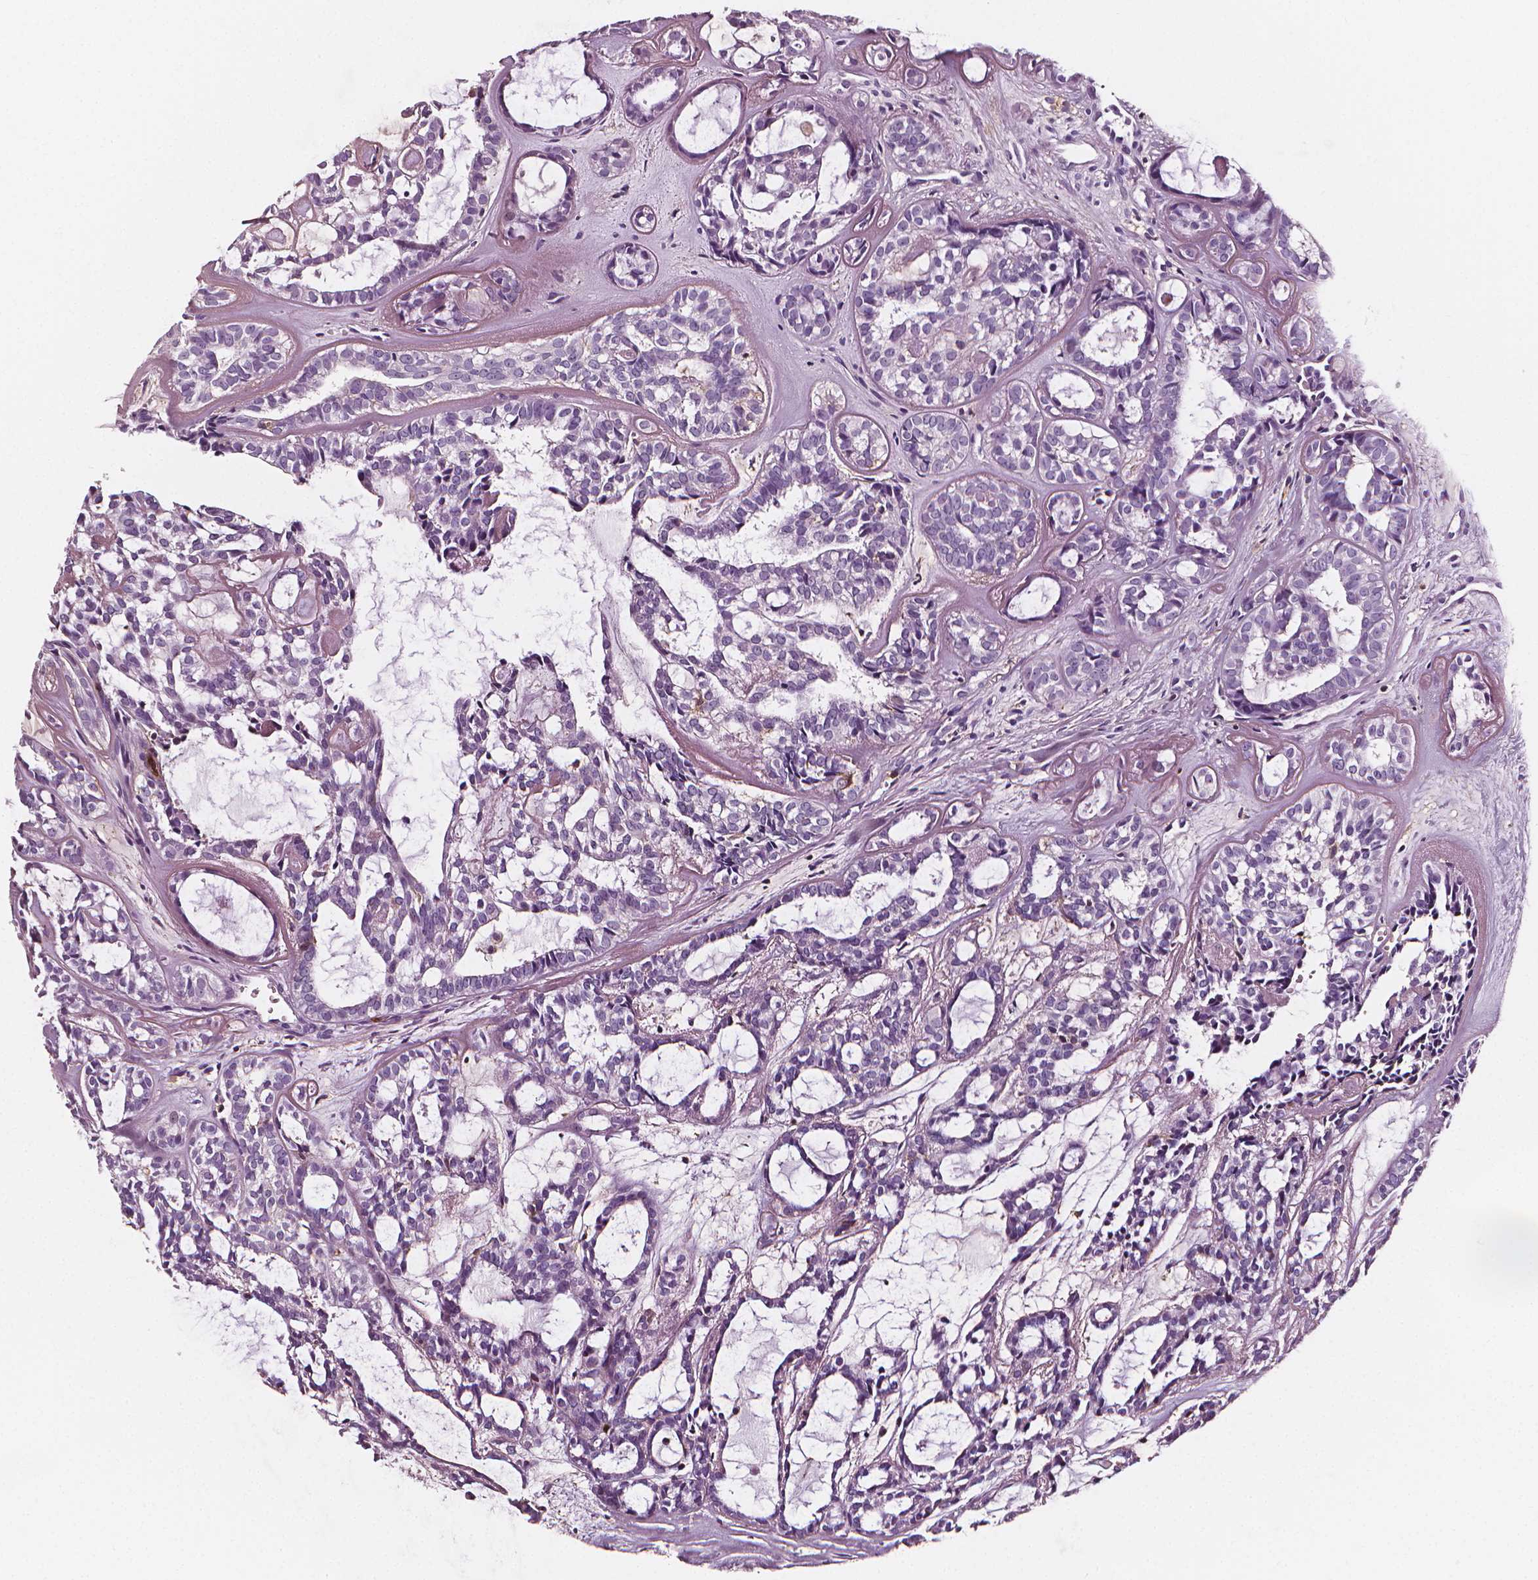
{"staining": {"intensity": "negative", "quantity": "none", "location": "none"}, "tissue": "head and neck cancer", "cell_type": "Tumor cells", "image_type": "cancer", "snomed": [{"axis": "morphology", "description": "Adenocarcinoma, NOS"}, {"axis": "topography", "description": "Head-Neck"}], "caption": "Tumor cells show no significant protein positivity in head and neck adenocarcinoma. (Stains: DAB immunohistochemistry (IHC) with hematoxylin counter stain, Microscopy: brightfield microscopy at high magnification).", "gene": "PTPRC", "patient": {"sex": "female", "age": 62}}